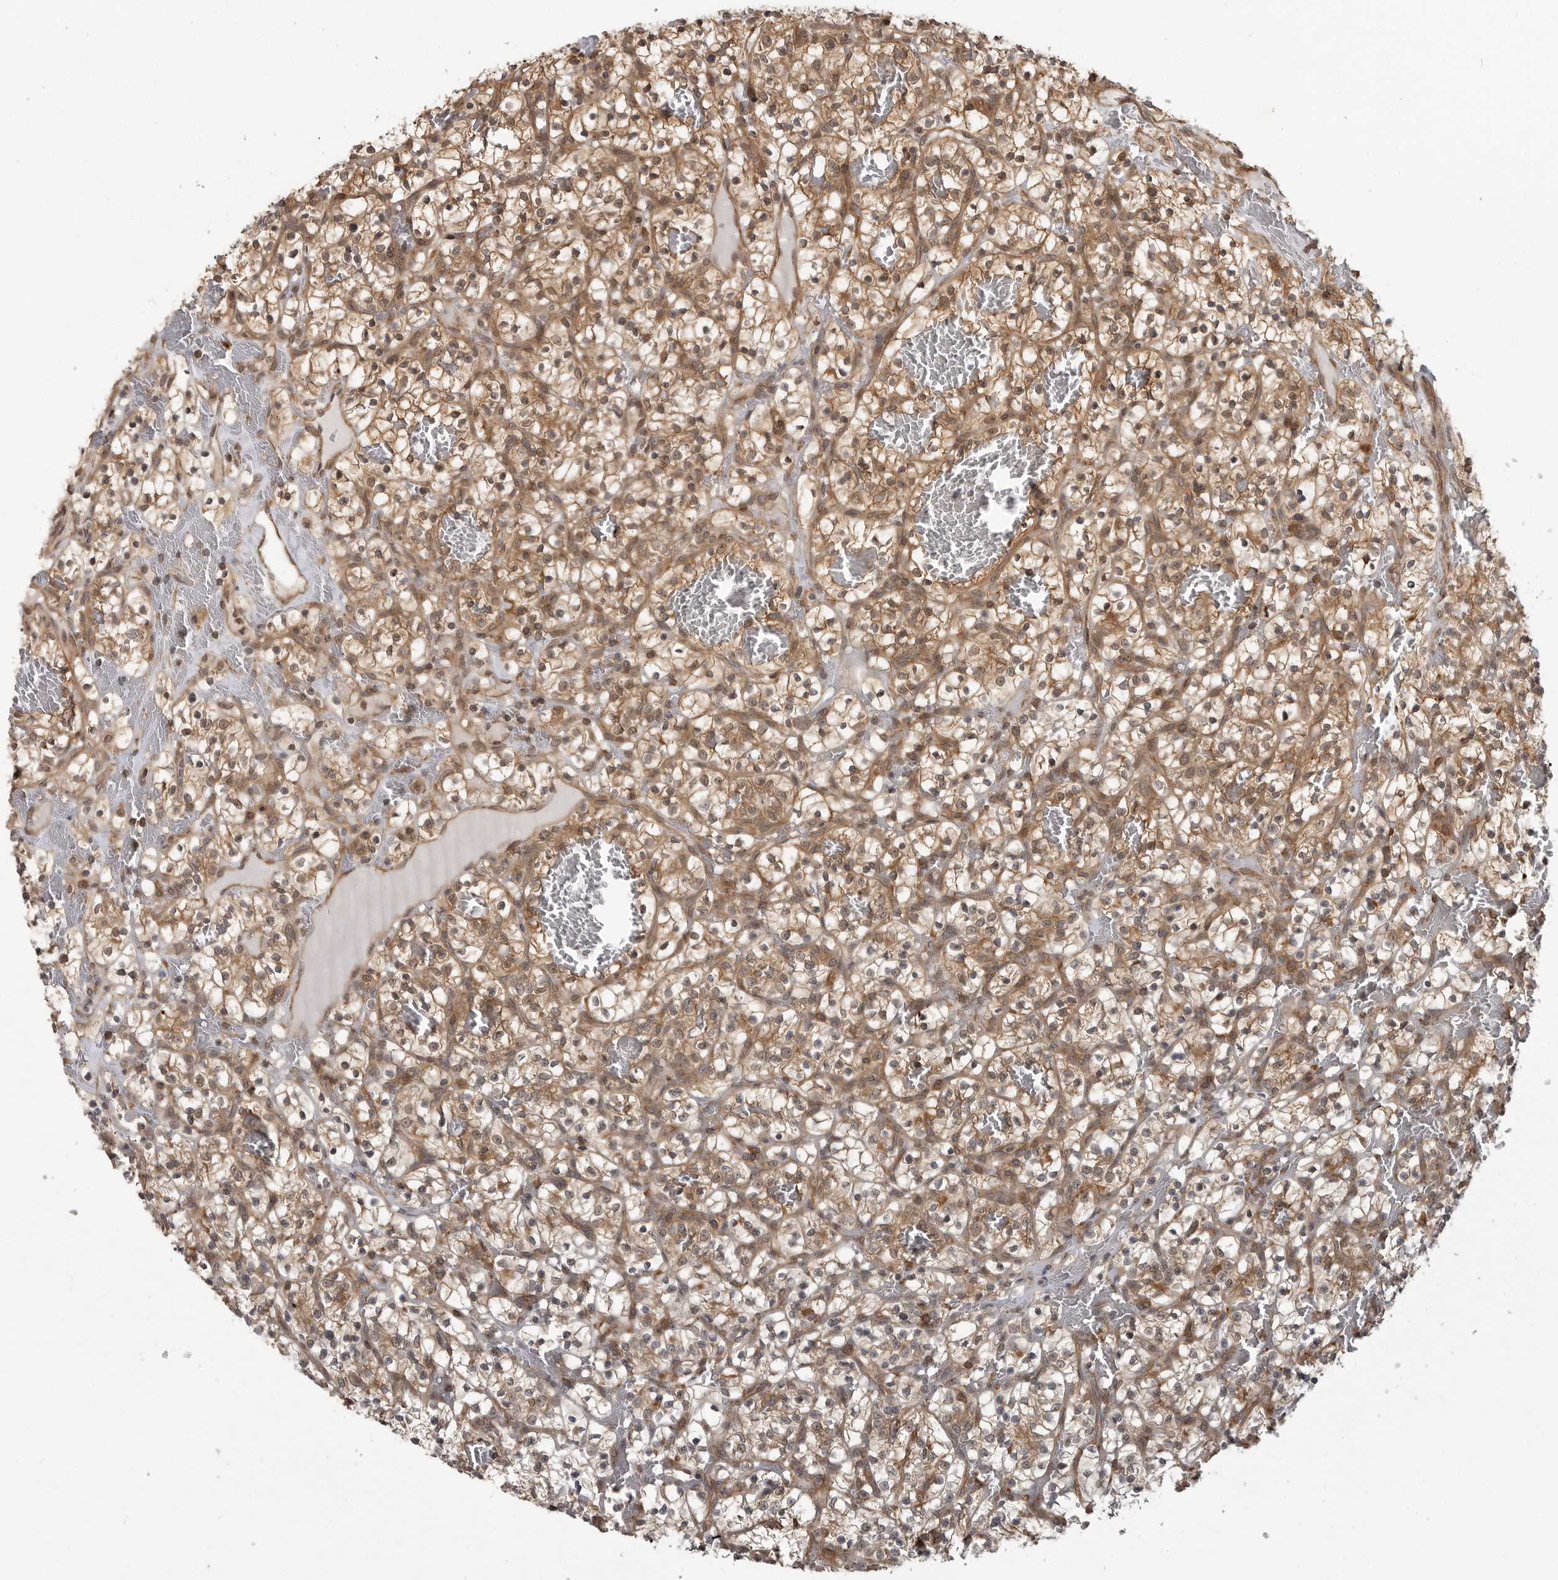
{"staining": {"intensity": "moderate", "quantity": ">75%", "location": "cytoplasmic/membranous"}, "tissue": "renal cancer", "cell_type": "Tumor cells", "image_type": "cancer", "snomed": [{"axis": "morphology", "description": "Adenocarcinoma, NOS"}, {"axis": "topography", "description": "Kidney"}], "caption": "Human renal adenocarcinoma stained for a protein (brown) demonstrates moderate cytoplasmic/membranous positive staining in about >75% of tumor cells.", "gene": "ERN1", "patient": {"sex": "female", "age": 57}}